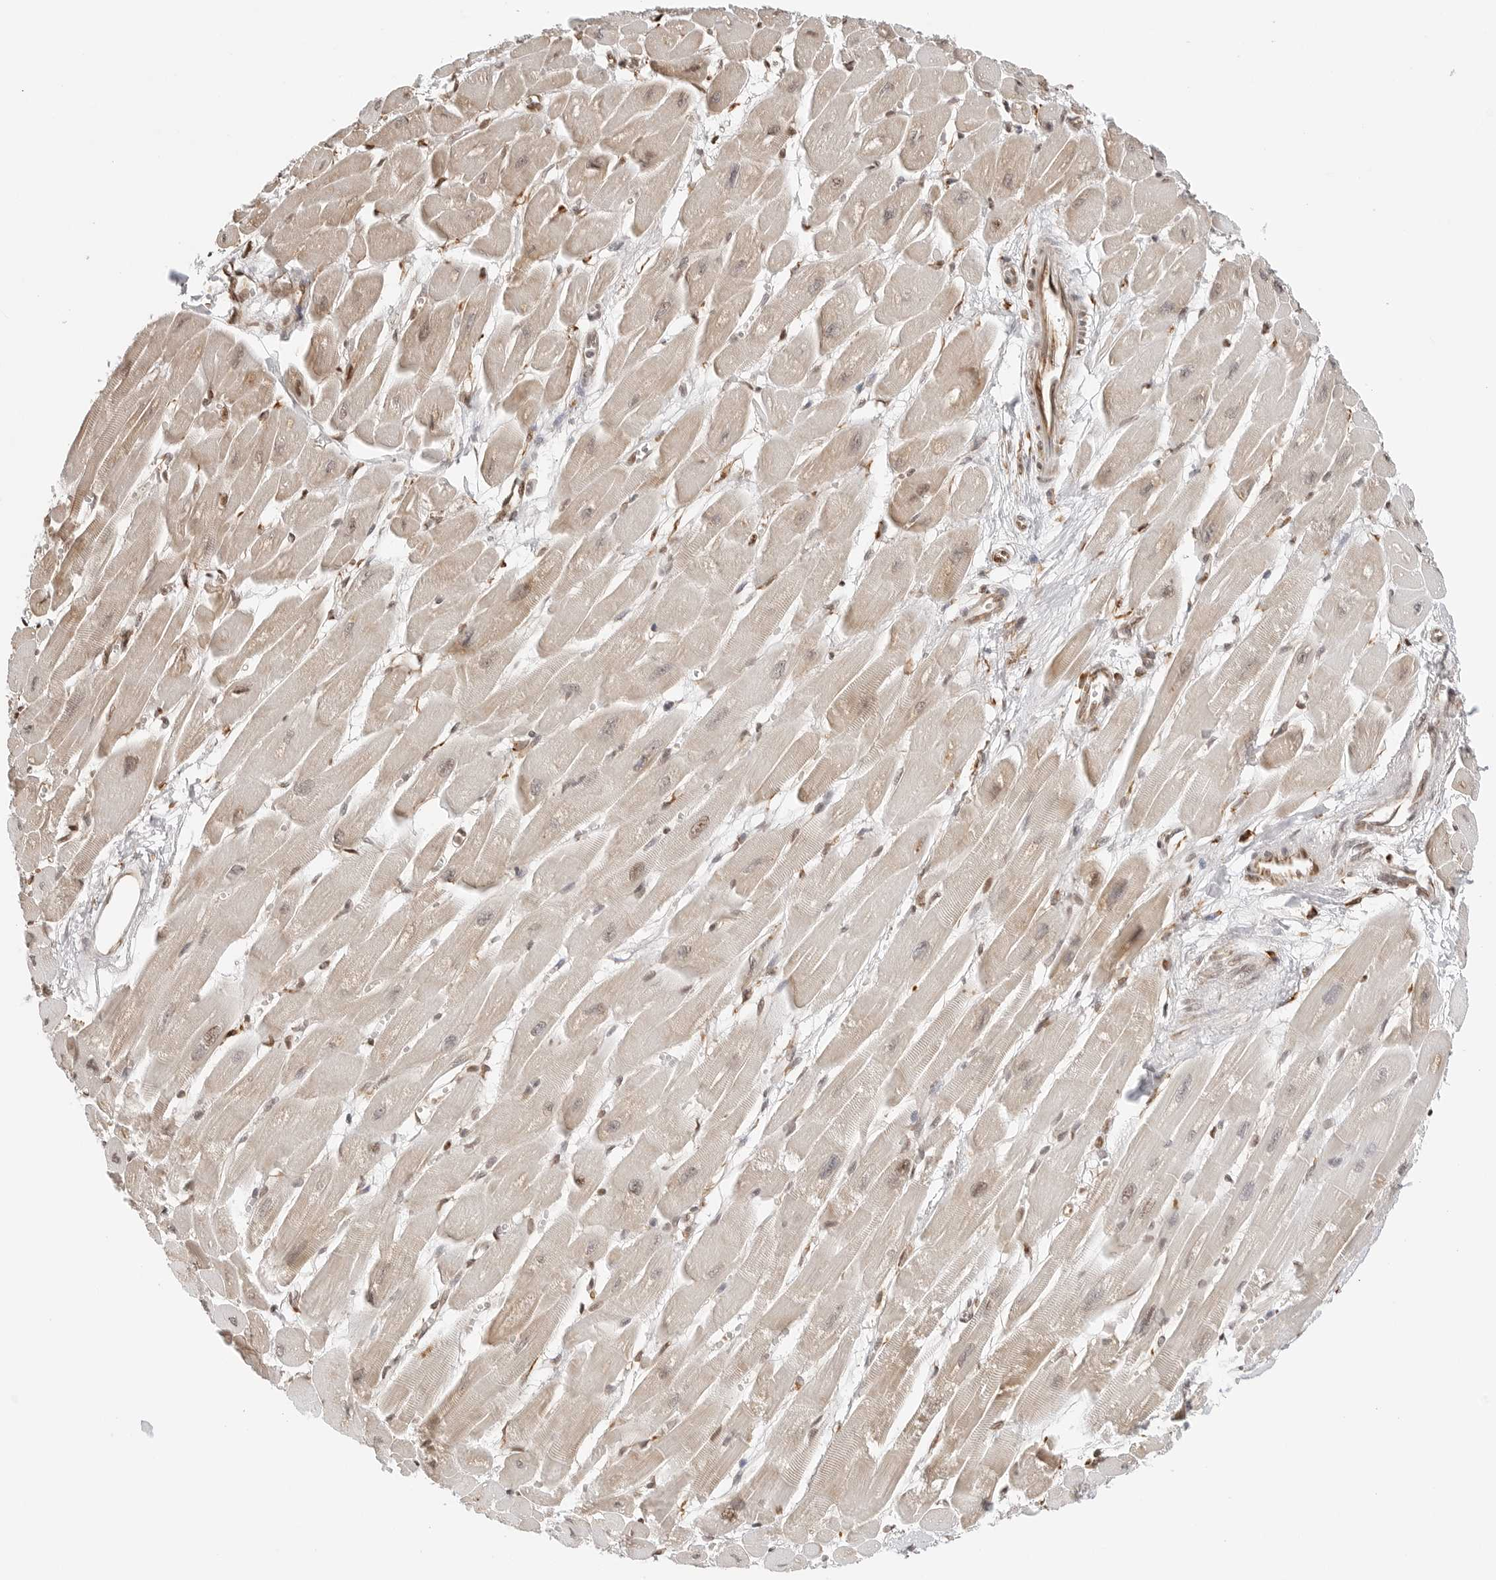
{"staining": {"intensity": "weak", "quantity": "25%-75%", "location": "cytoplasmic/membranous,nuclear"}, "tissue": "heart muscle", "cell_type": "Cardiomyocytes", "image_type": "normal", "snomed": [{"axis": "morphology", "description": "Normal tissue, NOS"}, {"axis": "topography", "description": "Heart"}], "caption": "Heart muscle stained with immunohistochemistry (IHC) demonstrates weak cytoplasmic/membranous,nuclear staining in about 25%-75% of cardiomyocytes.", "gene": "FKBP14", "patient": {"sex": "female", "age": 54}}